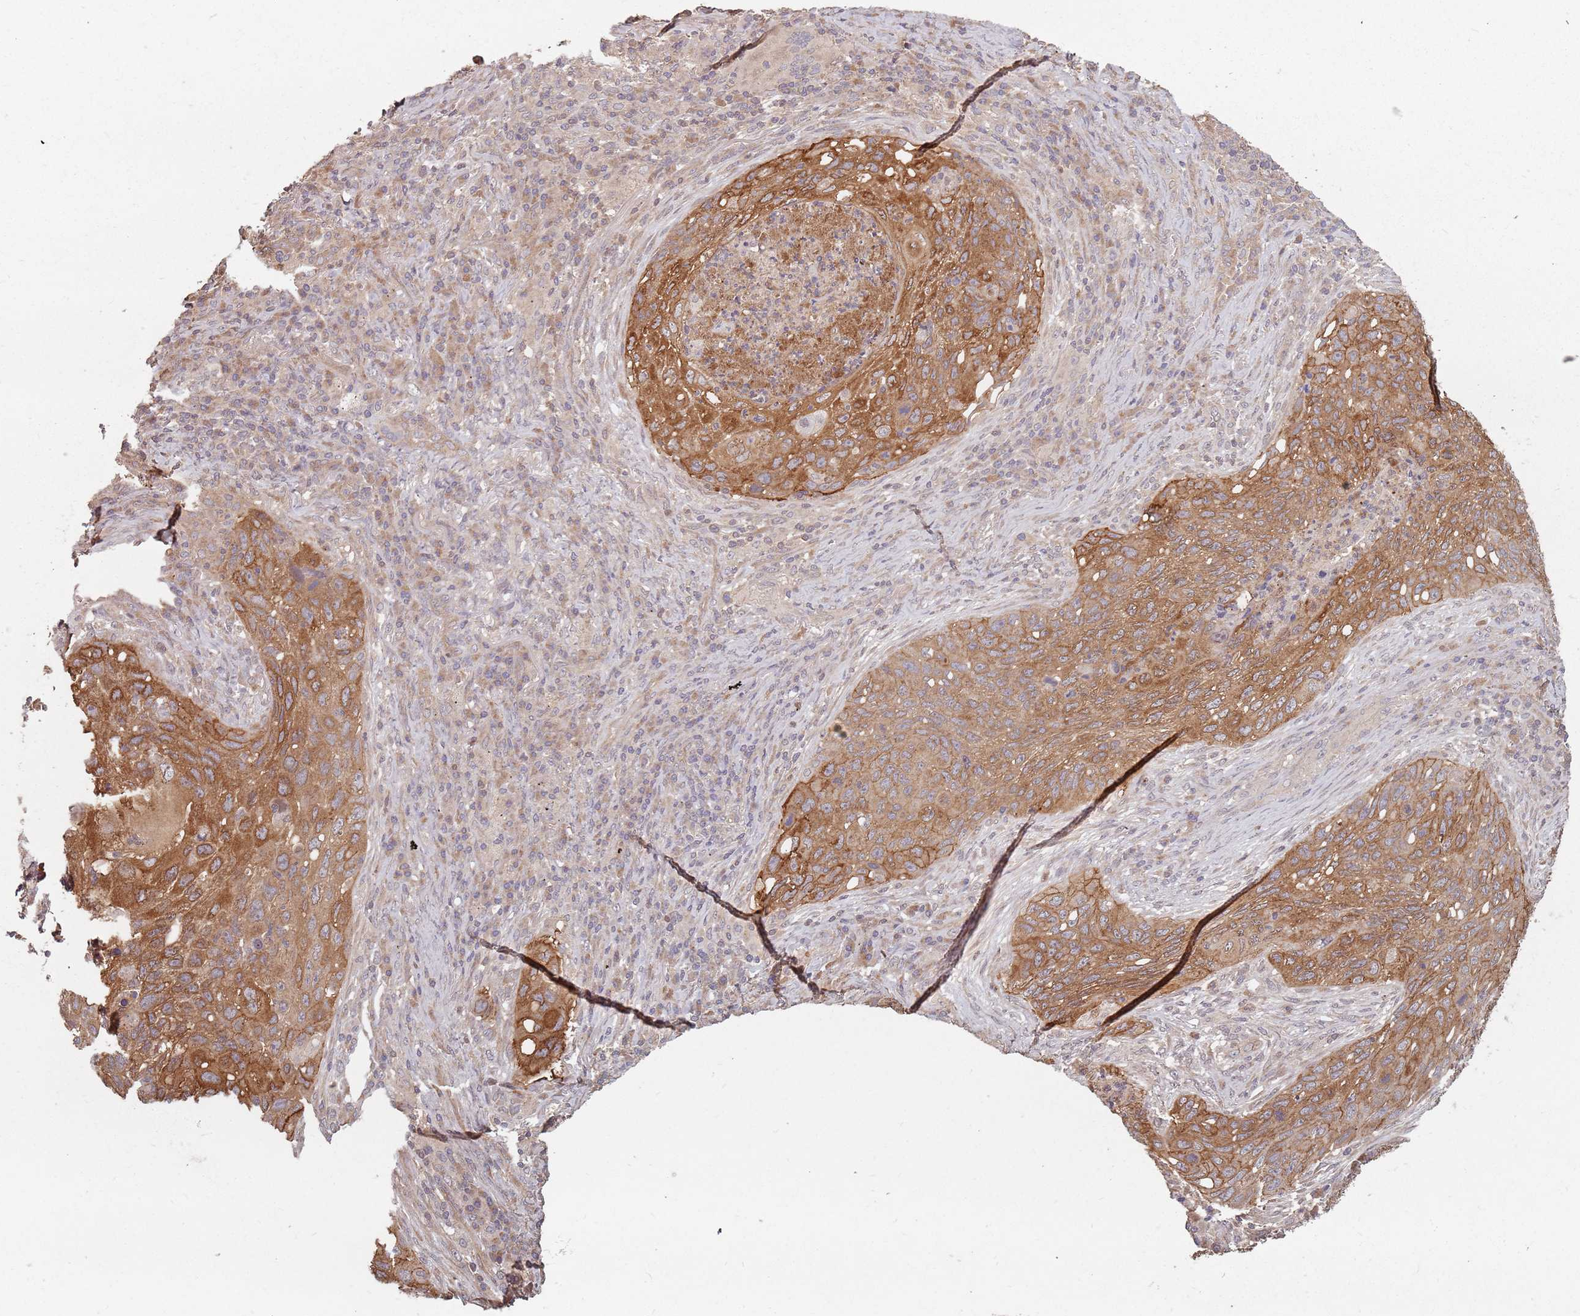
{"staining": {"intensity": "moderate", "quantity": ">75%", "location": "cytoplasmic/membranous"}, "tissue": "lung cancer", "cell_type": "Tumor cells", "image_type": "cancer", "snomed": [{"axis": "morphology", "description": "Squamous cell carcinoma, NOS"}, {"axis": "topography", "description": "Lung"}], "caption": "Human squamous cell carcinoma (lung) stained with a brown dye demonstrates moderate cytoplasmic/membranous positive staining in approximately >75% of tumor cells.", "gene": "C3orf14", "patient": {"sex": "female", "age": 63}}